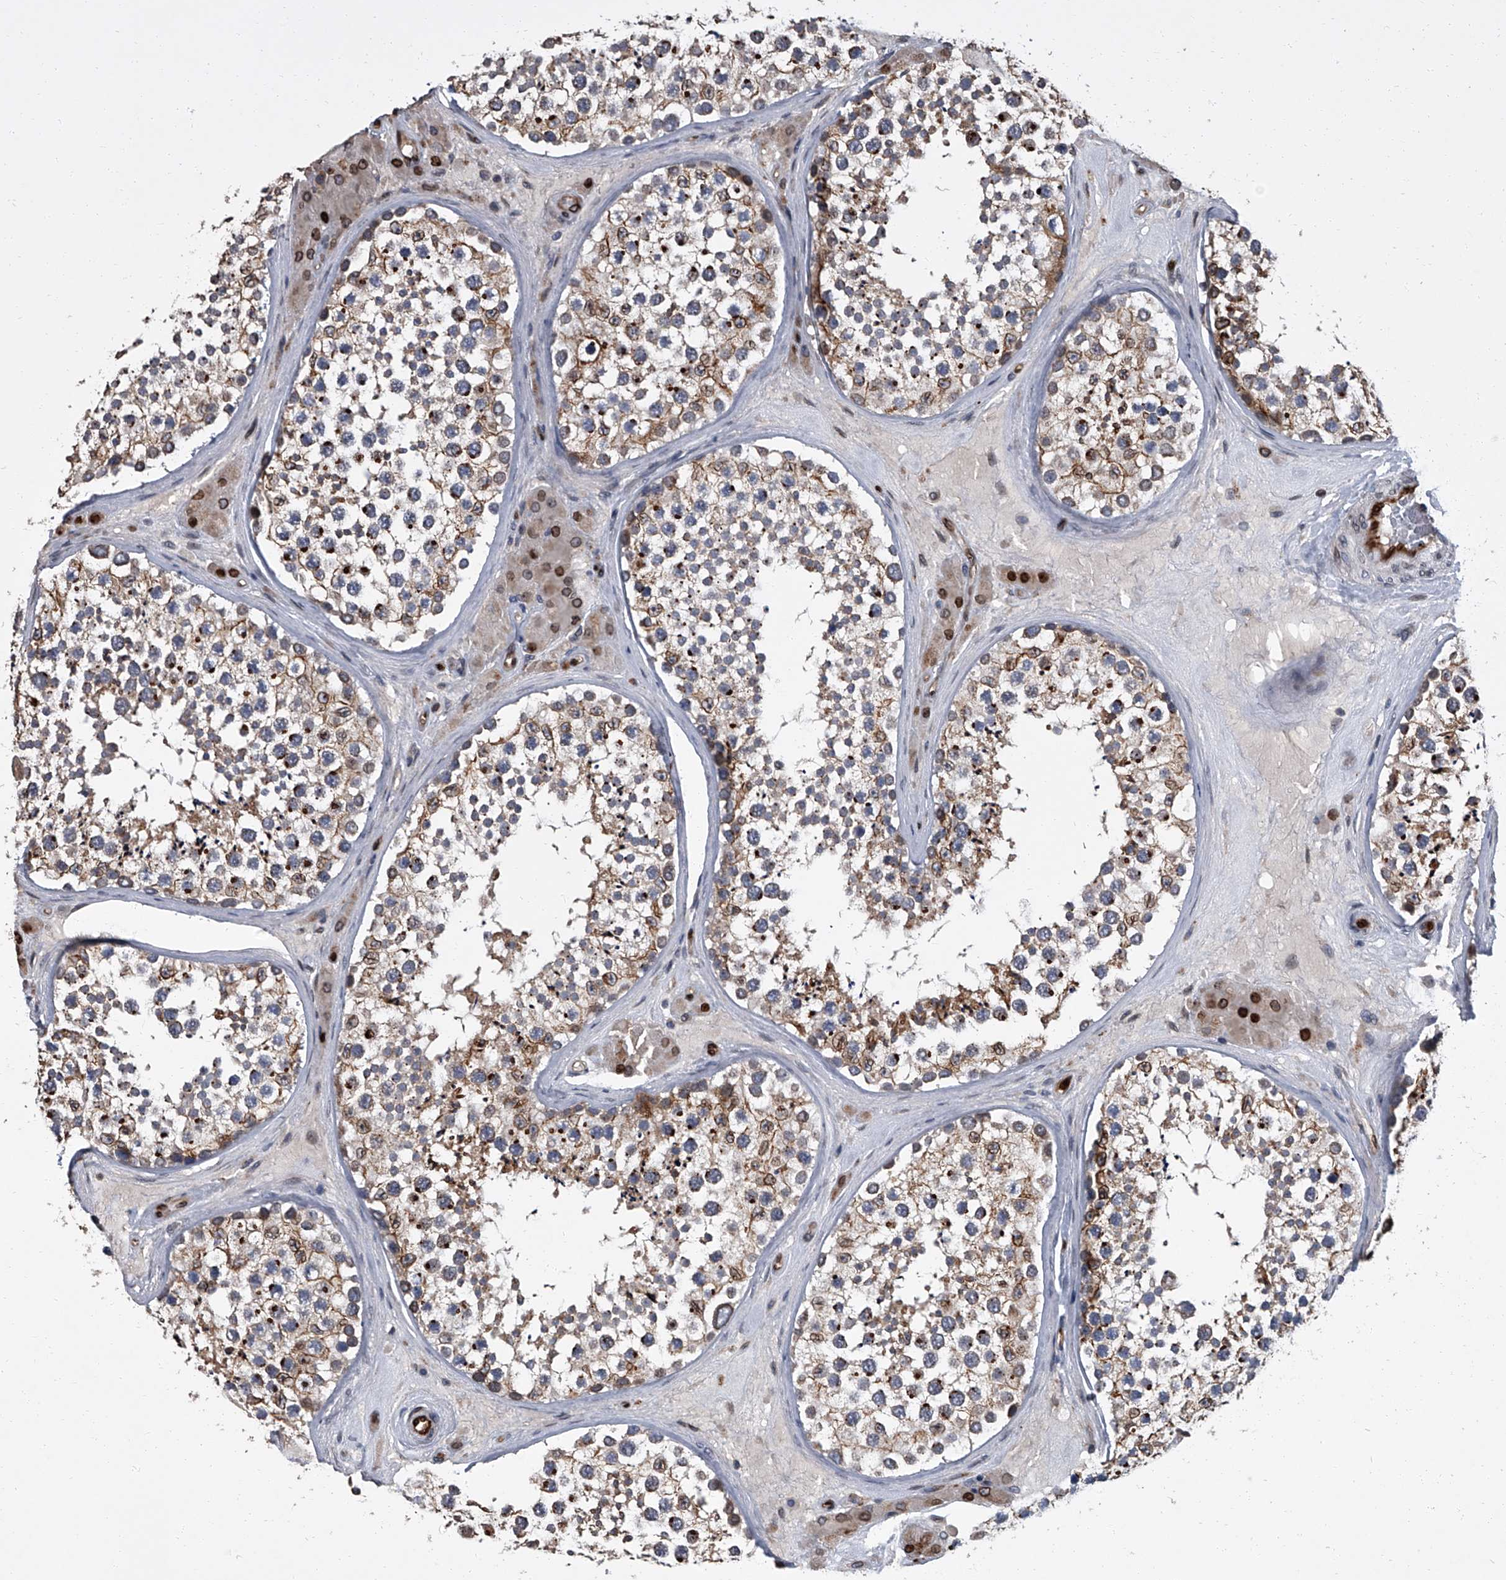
{"staining": {"intensity": "moderate", "quantity": "25%-75%", "location": "cytoplasmic/membranous,nuclear"}, "tissue": "testis", "cell_type": "Cells in seminiferous ducts", "image_type": "normal", "snomed": [{"axis": "morphology", "description": "Normal tissue, NOS"}, {"axis": "topography", "description": "Testis"}], "caption": "Immunohistochemistry (IHC) of benign human testis exhibits medium levels of moderate cytoplasmic/membranous,nuclear positivity in about 25%-75% of cells in seminiferous ducts. Immunohistochemistry stains the protein in brown and the nuclei are stained blue.", "gene": "LRRC8C", "patient": {"sex": "male", "age": 46}}